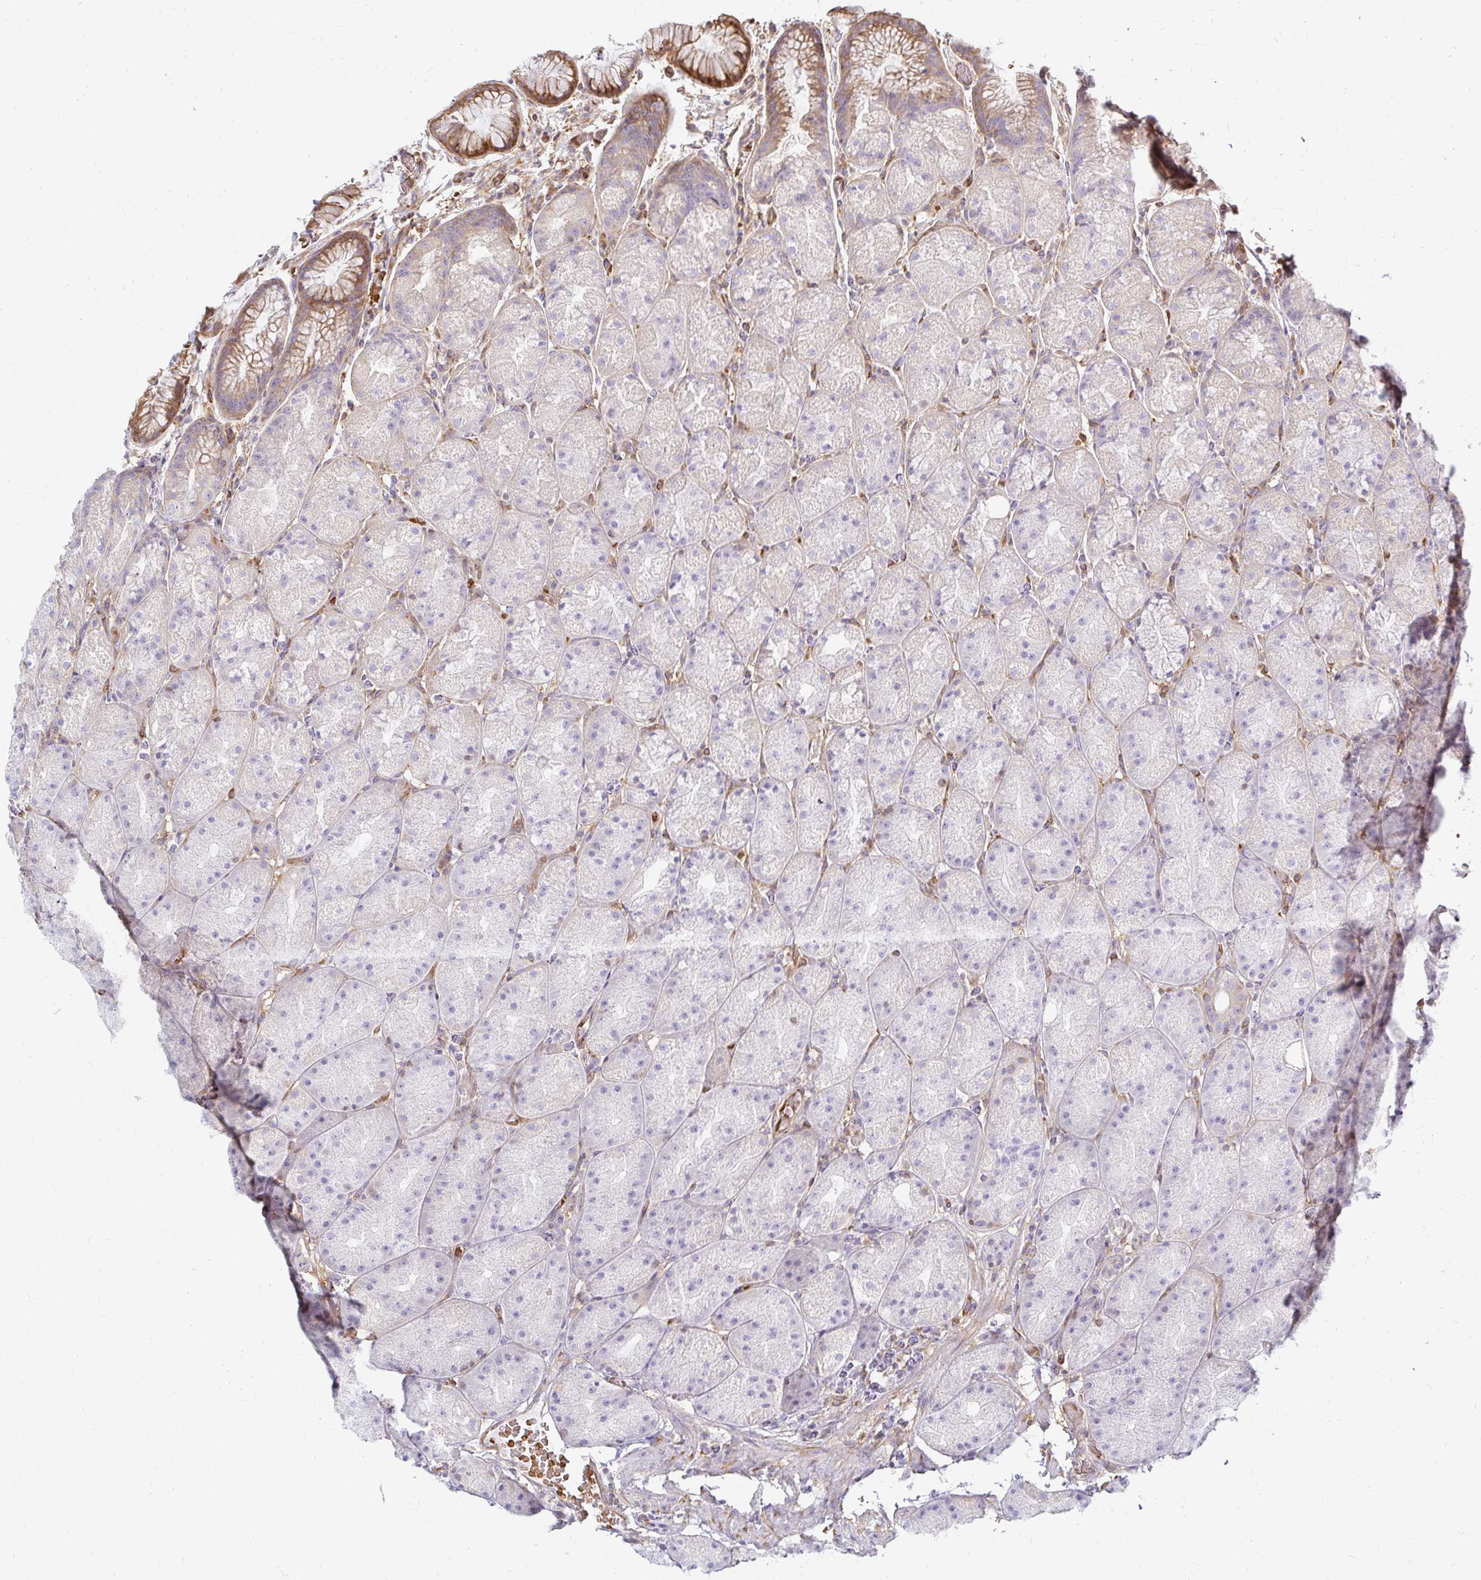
{"staining": {"intensity": "moderate", "quantity": "<25%", "location": "cytoplasmic/membranous"}, "tissue": "stomach", "cell_type": "Glandular cells", "image_type": "normal", "snomed": [{"axis": "morphology", "description": "Normal tissue, NOS"}, {"axis": "topography", "description": "Stomach, upper"}, {"axis": "topography", "description": "Stomach"}], "caption": "IHC (DAB) staining of normal human stomach shows moderate cytoplasmic/membranous protein expression in approximately <25% of glandular cells.", "gene": "CAST", "patient": {"sex": "male", "age": 48}}